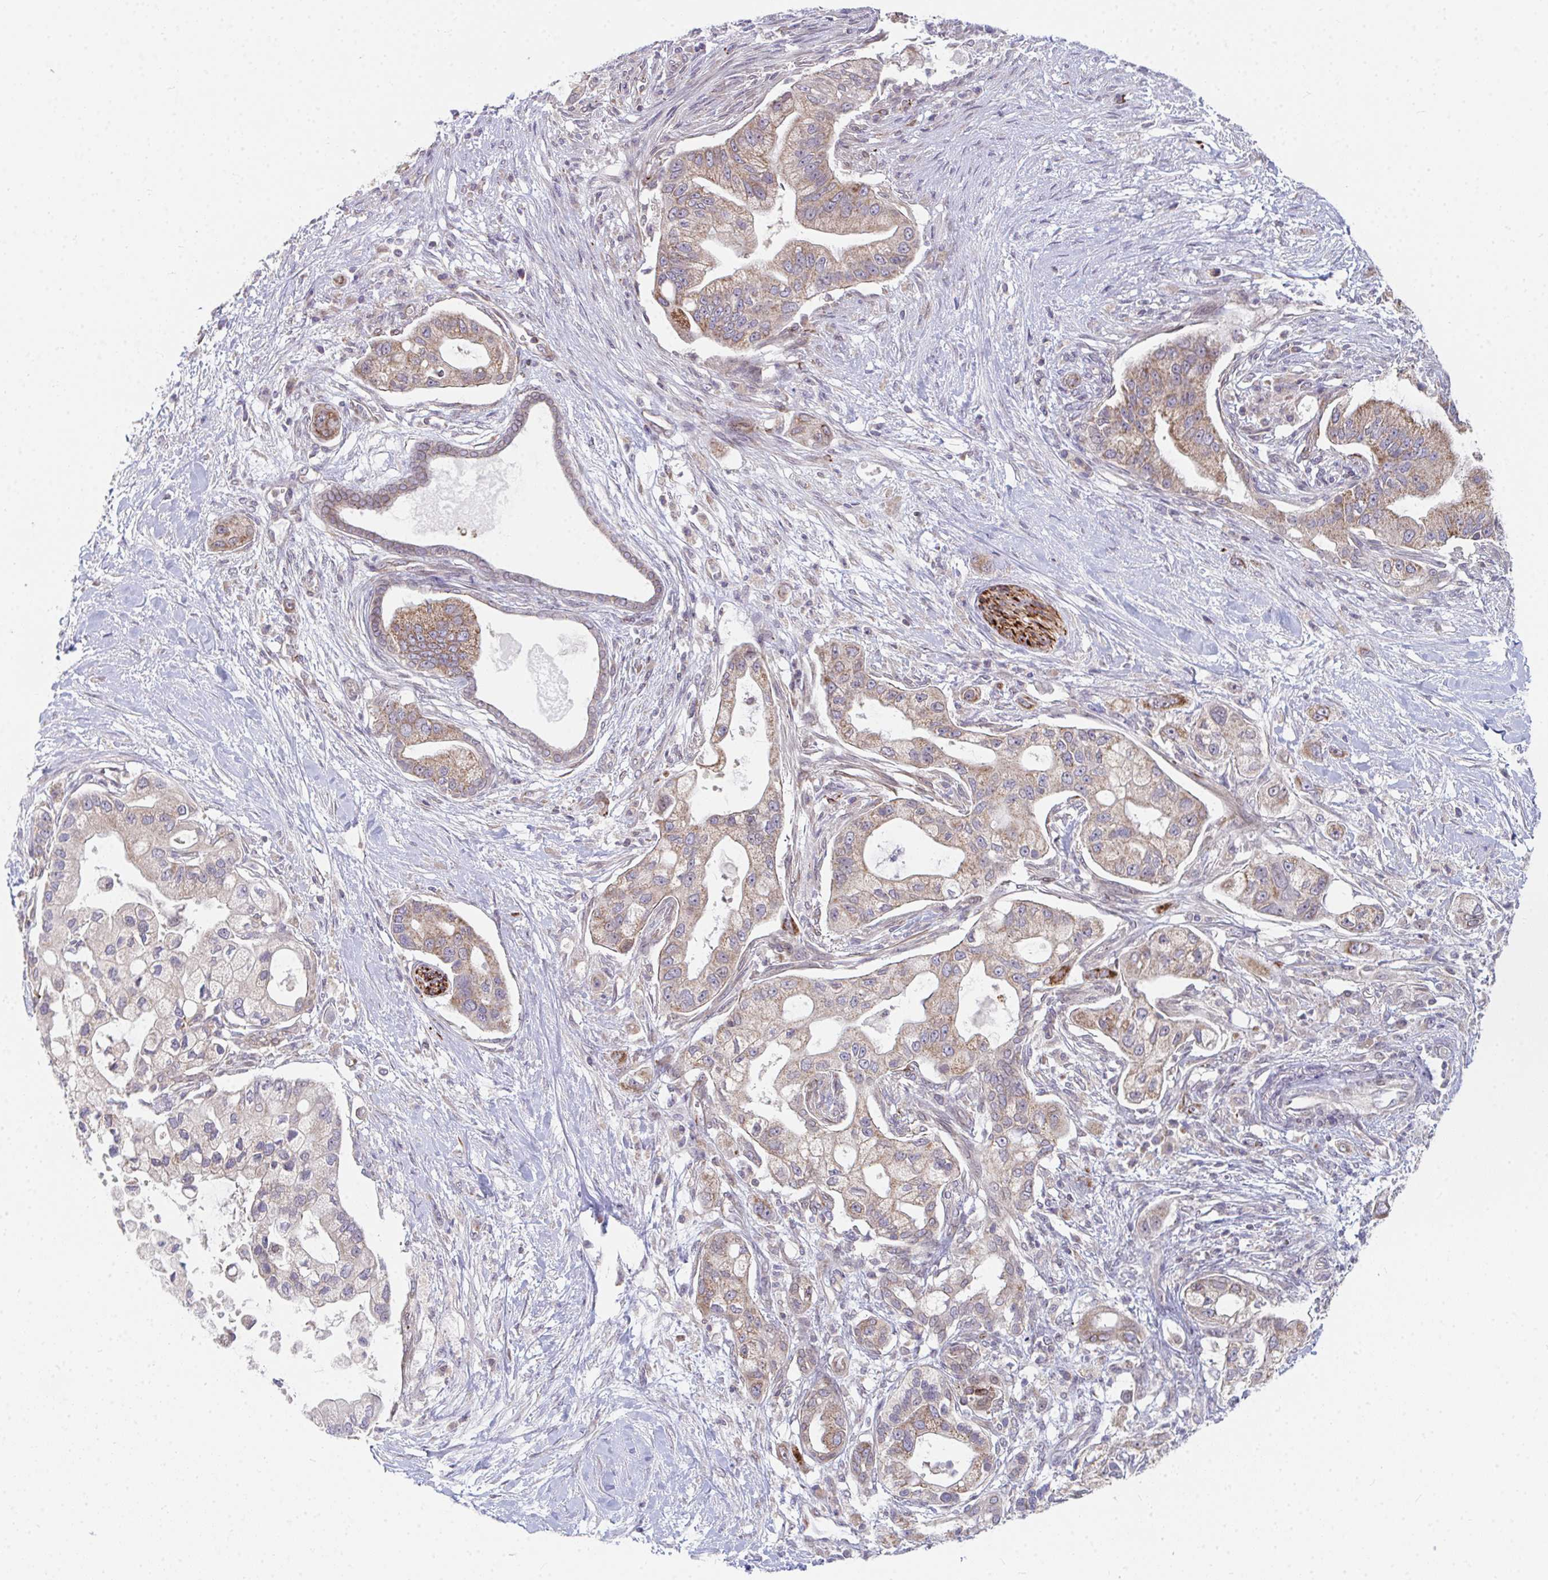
{"staining": {"intensity": "moderate", "quantity": ">75%", "location": "cytoplasmic/membranous"}, "tissue": "pancreatic cancer", "cell_type": "Tumor cells", "image_type": "cancer", "snomed": [{"axis": "morphology", "description": "Adenocarcinoma, NOS"}, {"axis": "topography", "description": "Pancreas"}], "caption": "IHC micrograph of neoplastic tissue: human pancreatic adenocarcinoma stained using immunohistochemistry demonstrates medium levels of moderate protein expression localized specifically in the cytoplasmic/membranous of tumor cells, appearing as a cytoplasmic/membranous brown color.", "gene": "EIF1AD", "patient": {"sex": "male", "age": 57}}